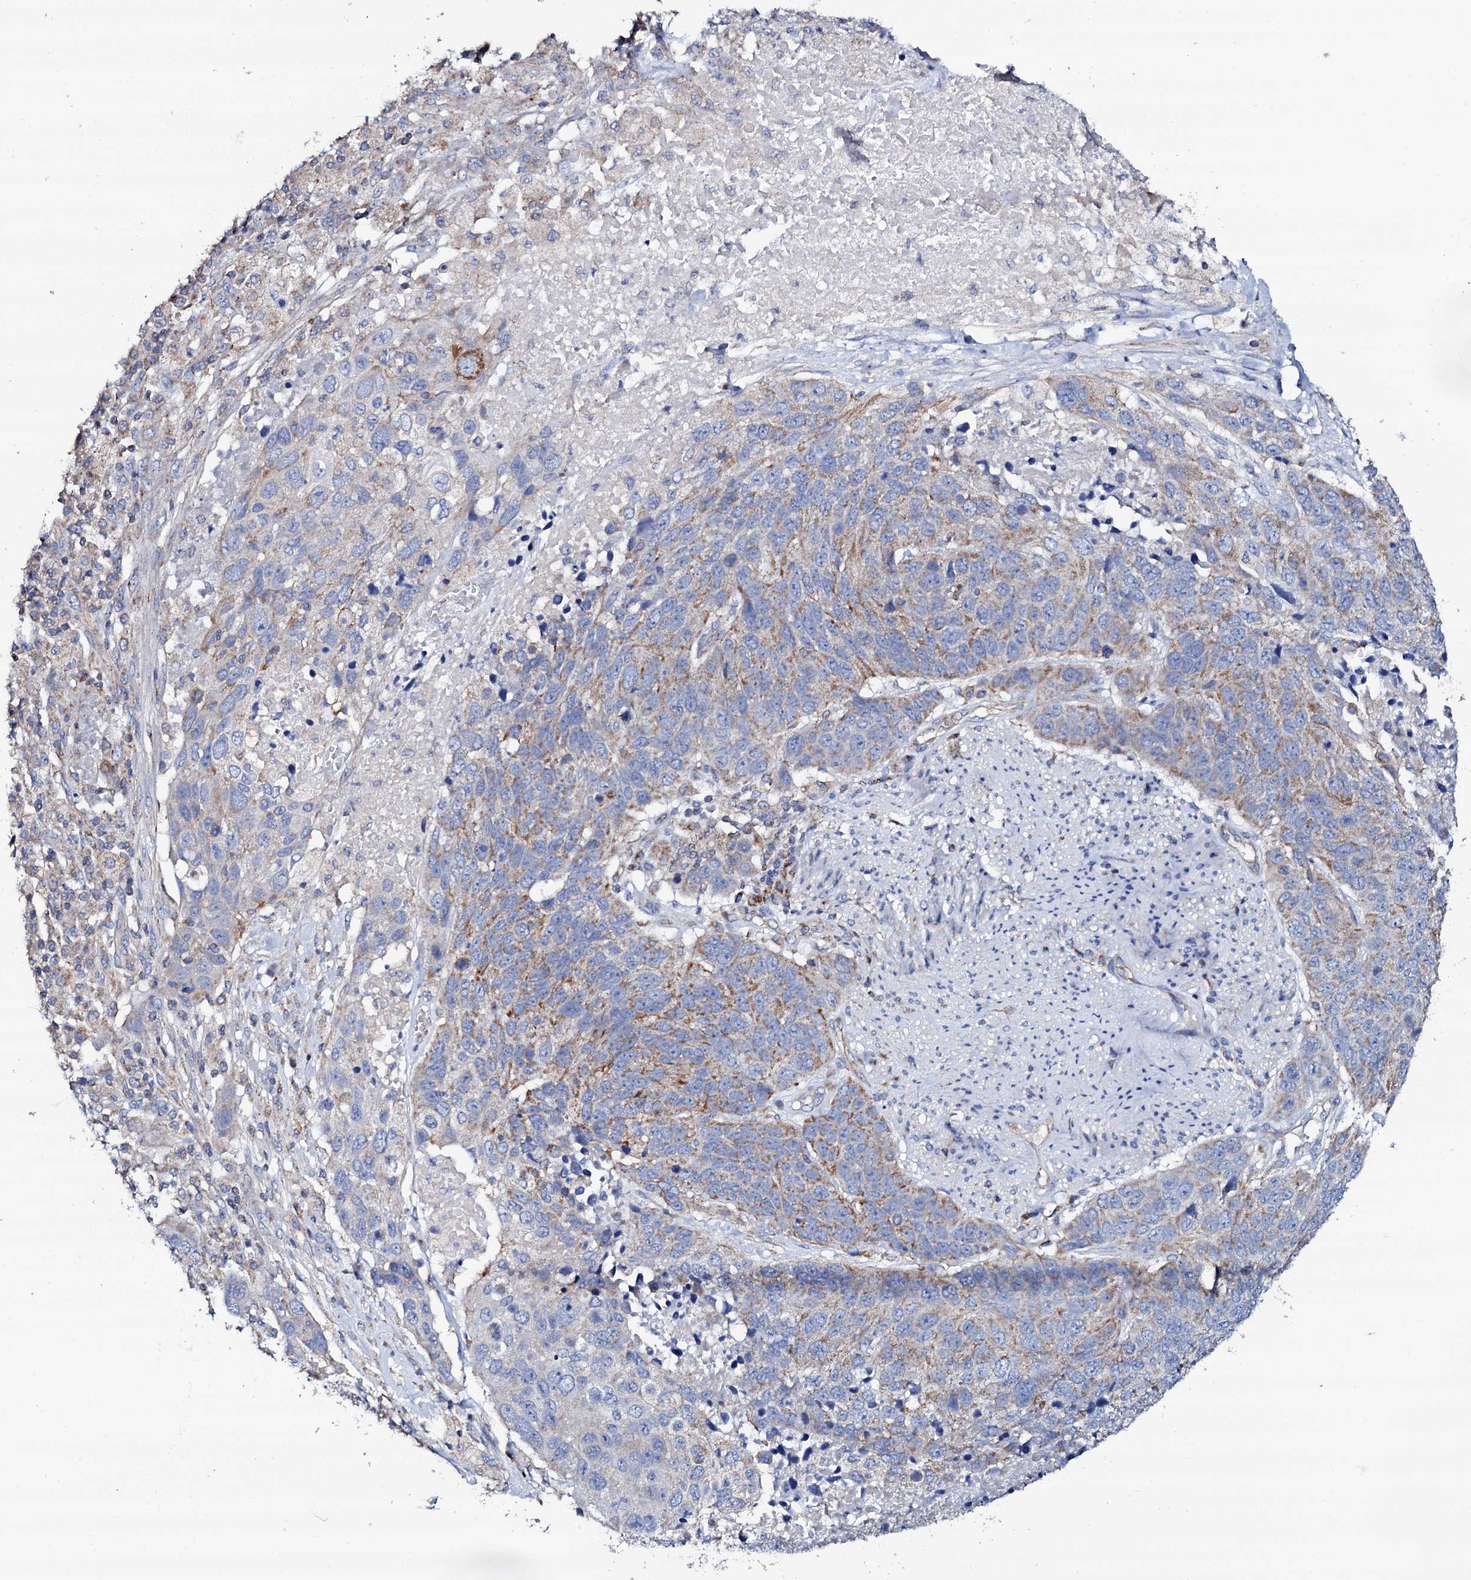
{"staining": {"intensity": "weak", "quantity": "<25%", "location": "cytoplasmic/membranous"}, "tissue": "lung cancer", "cell_type": "Tumor cells", "image_type": "cancer", "snomed": [{"axis": "morphology", "description": "Normal tissue, NOS"}, {"axis": "morphology", "description": "Squamous cell carcinoma, NOS"}, {"axis": "topography", "description": "Lymph node"}, {"axis": "topography", "description": "Lung"}], "caption": "A high-resolution micrograph shows immunohistochemistry staining of lung squamous cell carcinoma, which exhibits no significant staining in tumor cells.", "gene": "TCAF2", "patient": {"sex": "male", "age": 66}}